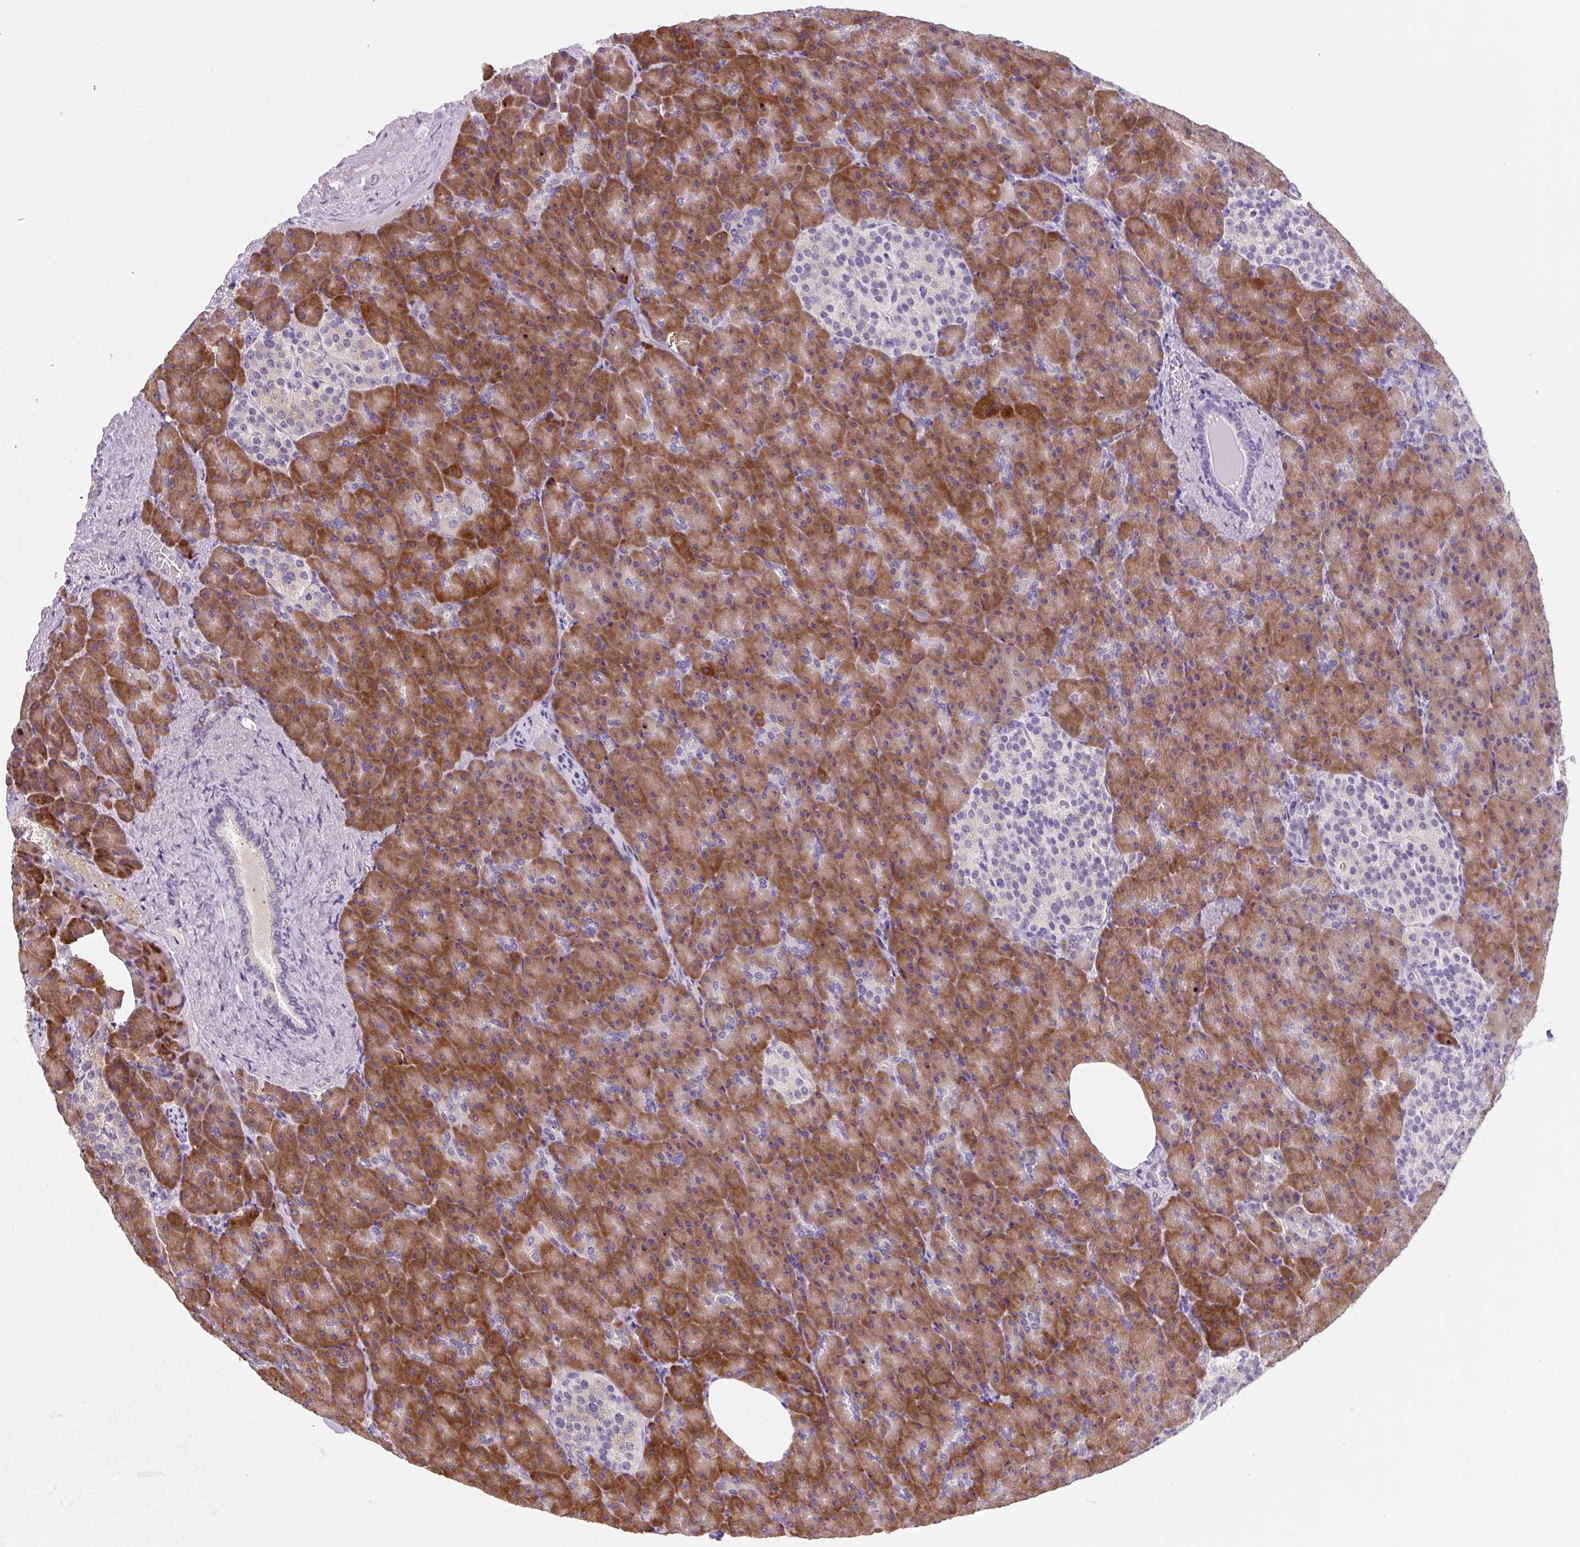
{"staining": {"intensity": "strong", "quantity": ">75%", "location": "cytoplasmic/membranous"}, "tissue": "pancreas", "cell_type": "Exocrine glandular cells", "image_type": "normal", "snomed": [{"axis": "morphology", "description": "Normal tissue, NOS"}, {"axis": "topography", "description": "Pancreas"}], "caption": "Exocrine glandular cells reveal strong cytoplasmic/membranous staining in about >75% of cells in unremarkable pancreas.", "gene": "FZD5", "patient": {"sex": "female", "age": 74}}